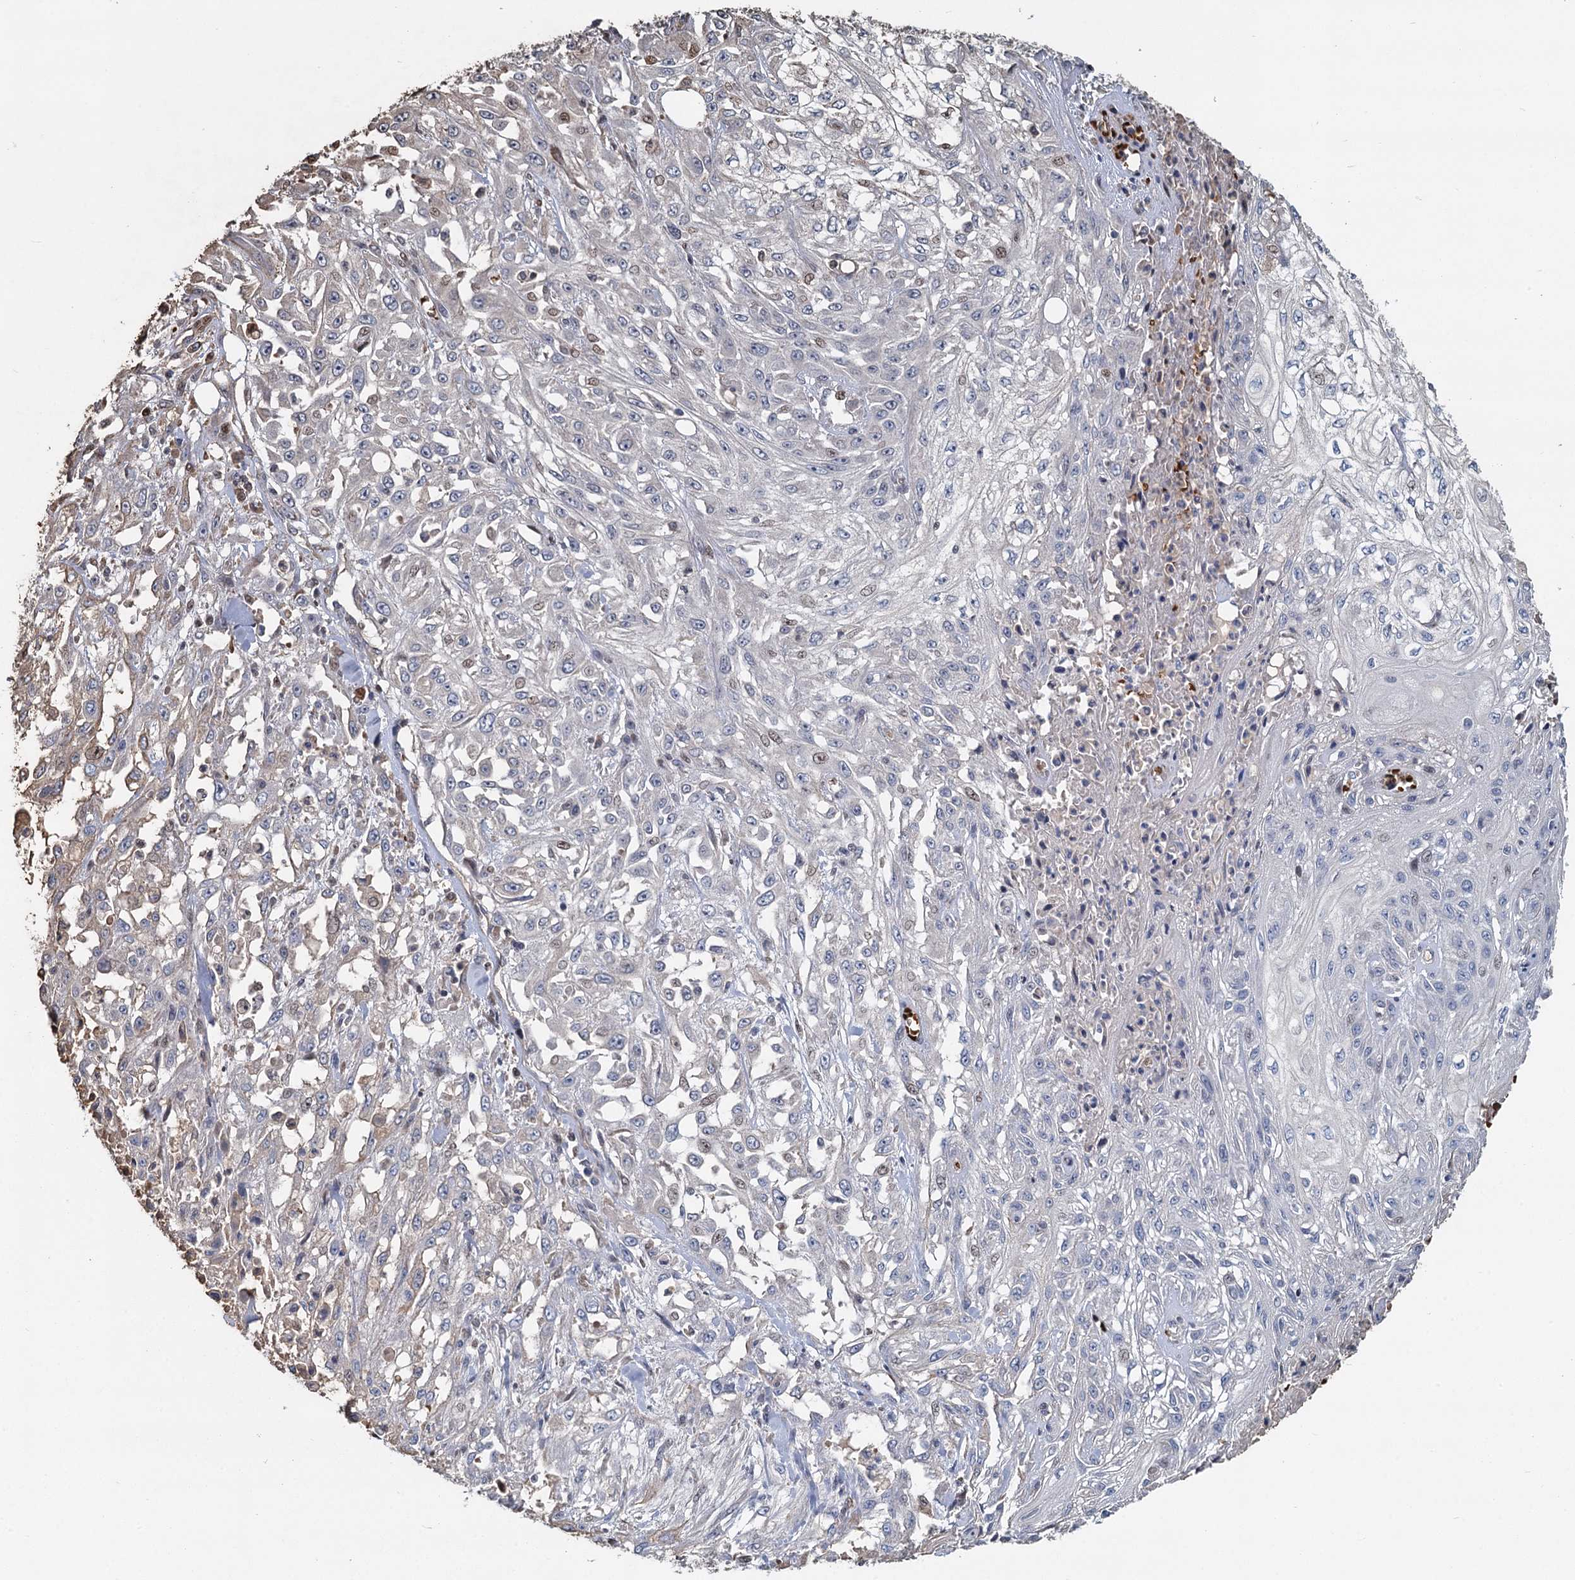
{"staining": {"intensity": "negative", "quantity": "none", "location": "none"}, "tissue": "skin cancer", "cell_type": "Tumor cells", "image_type": "cancer", "snomed": [{"axis": "morphology", "description": "Squamous cell carcinoma, NOS"}, {"axis": "morphology", "description": "Squamous cell carcinoma, metastatic, NOS"}, {"axis": "topography", "description": "Skin"}, {"axis": "topography", "description": "Lymph node"}], "caption": "Protein analysis of skin metastatic squamous cell carcinoma reveals no significant staining in tumor cells. (Brightfield microscopy of DAB (3,3'-diaminobenzidine) IHC at high magnification).", "gene": "TCTN2", "patient": {"sex": "male", "age": 75}}